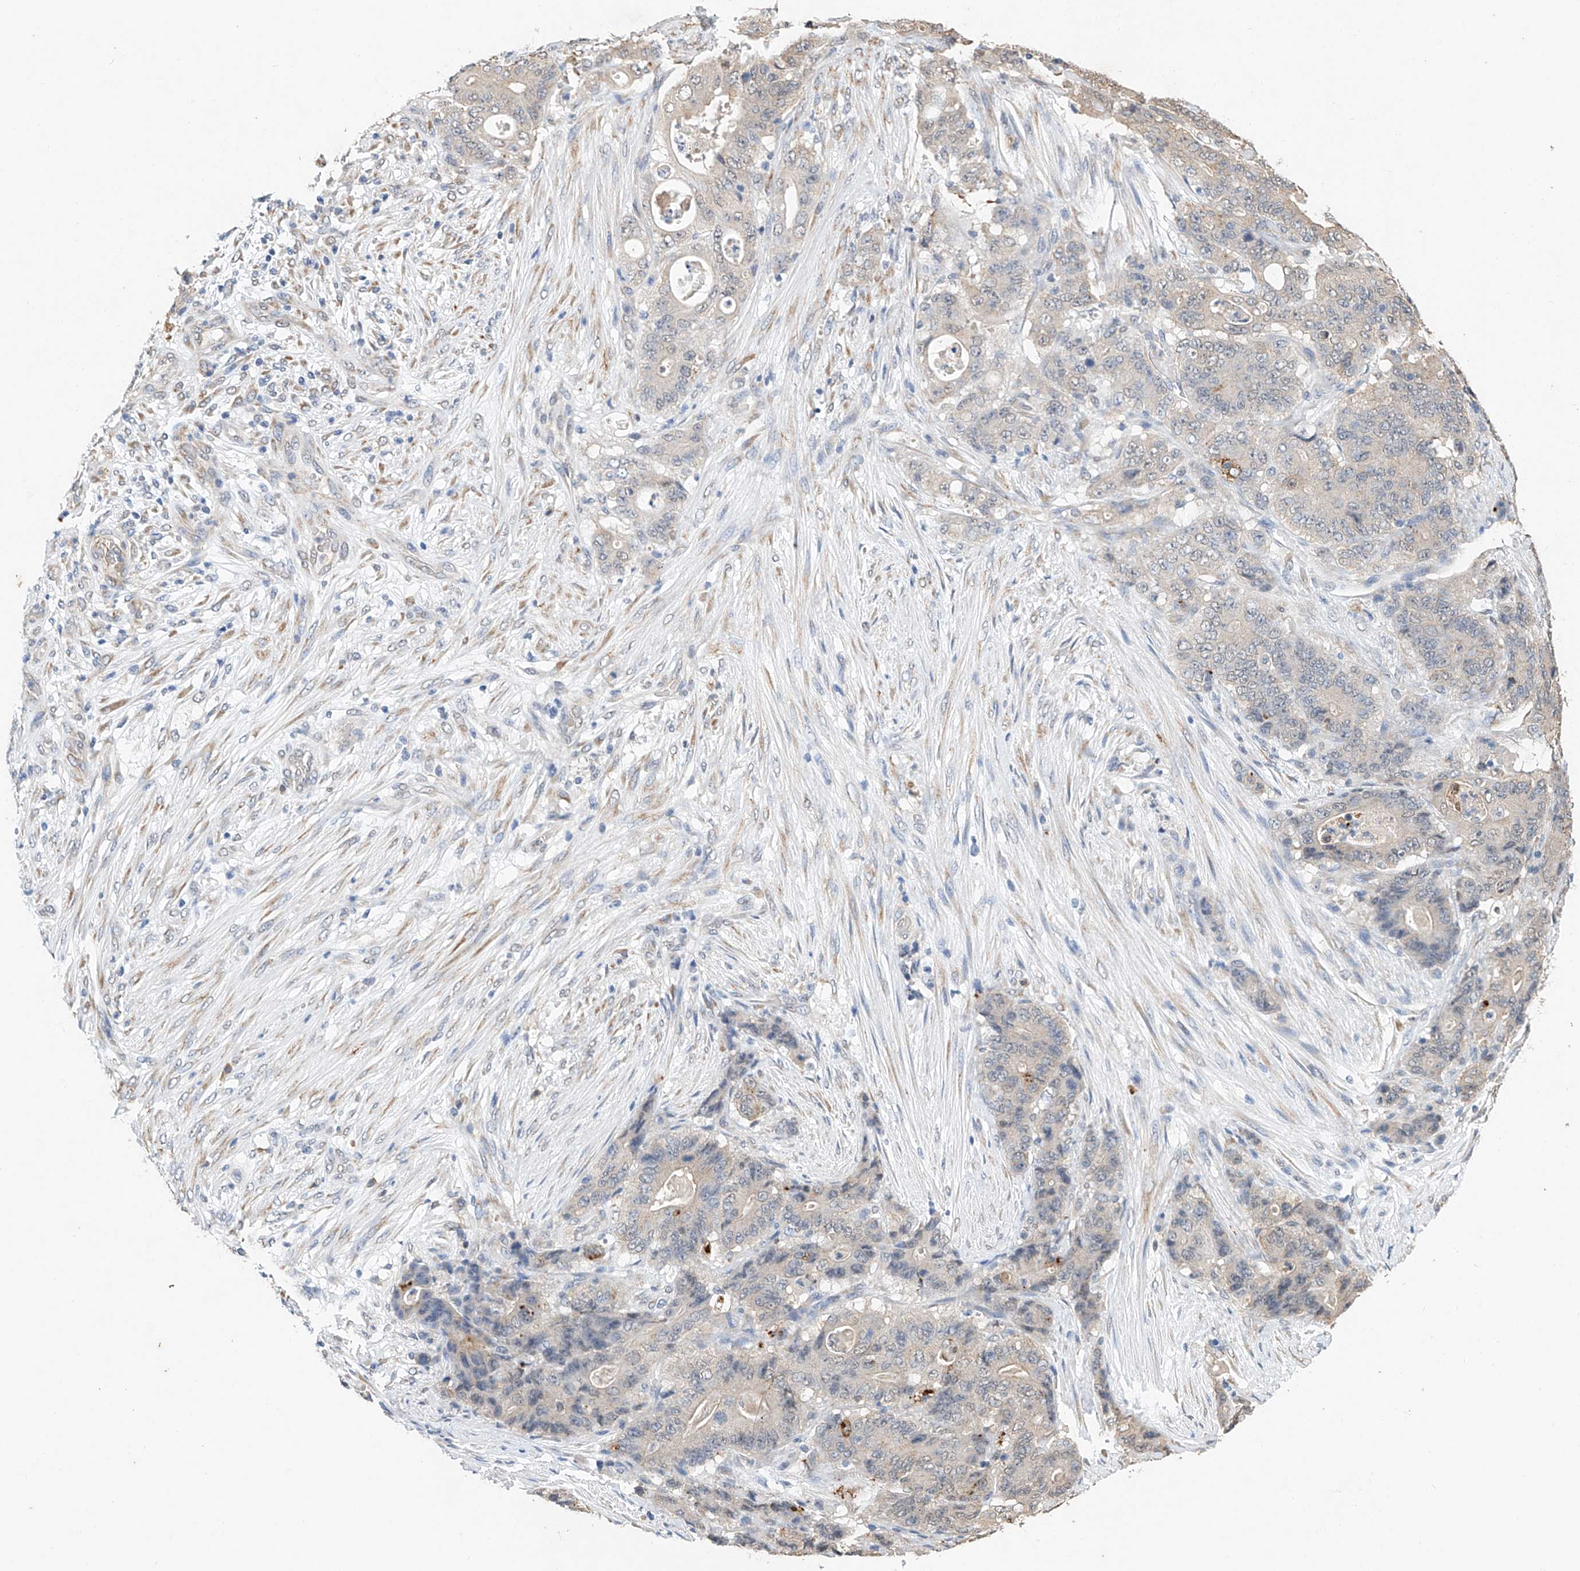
{"staining": {"intensity": "negative", "quantity": "none", "location": "none"}, "tissue": "stomach cancer", "cell_type": "Tumor cells", "image_type": "cancer", "snomed": [{"axis": "morphology", "description": "Adenocarcinoma, NOS"}, {"axis": "topography", "description": "Stomach"}], "caption": "The immunohistochemistry (IHC) image has no significant positivity in tumor cells of stomach cancer tissue. (Immunohistochemistry (ihc), brightfield microscopy, high magnification).", "gene": "CTDP1", "patient": {"sex": "female", "age": 73}}